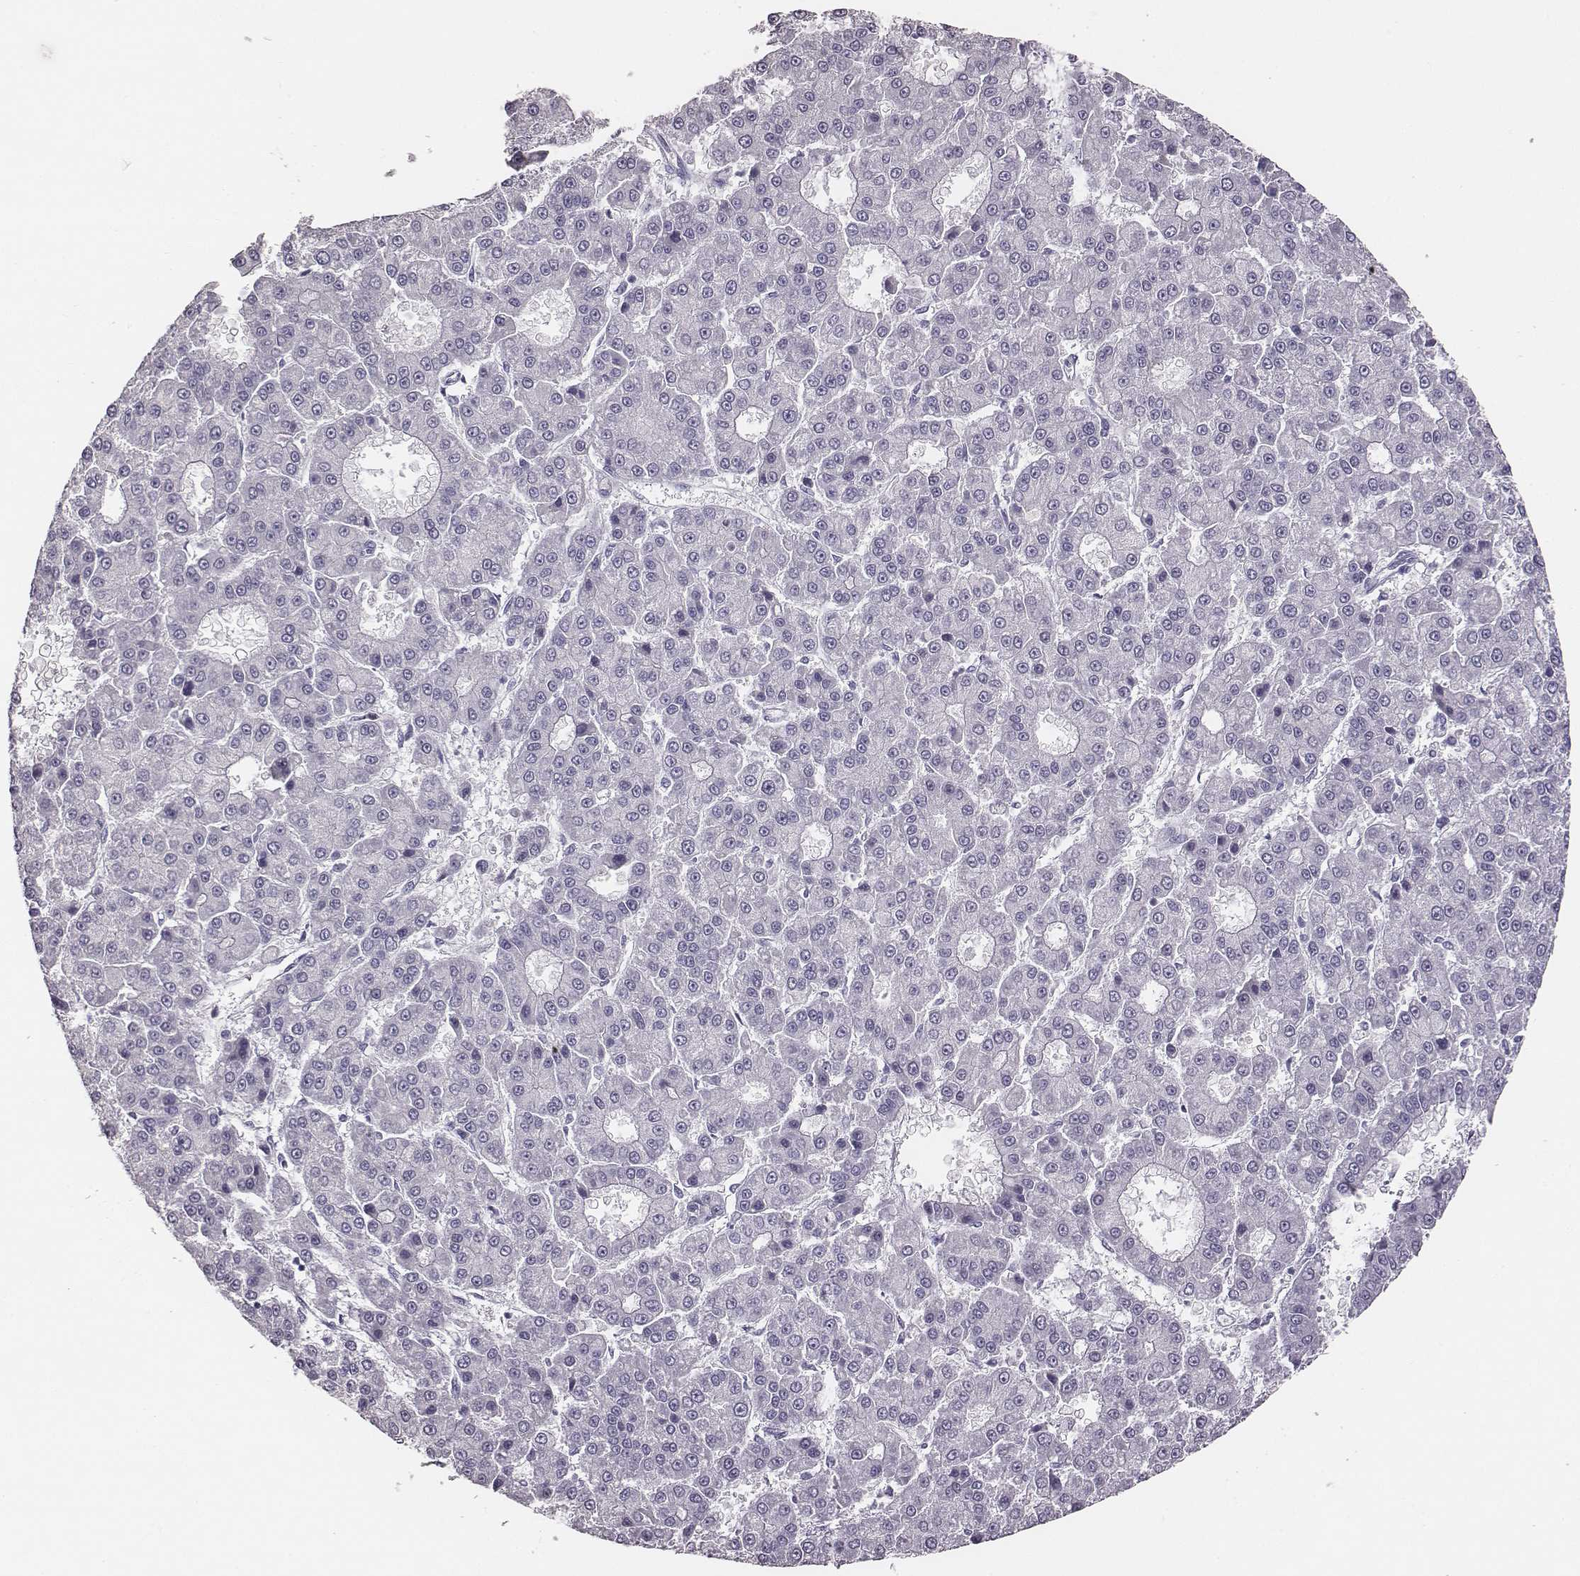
{"staining": {"intensity": "negative", "quantity": "none", "location": "none"}, "tissue": "liver cancer", "cell_type": "Tumor cells", "image_type": "cancer", "snomed": [{"axis": "morphology", "description": "Carcinoma, Hepatocellular, NOS"}, {"axis": "topography", "description": "Liver"}], "caption": "DAB immunohistochemical staining of liver cancer (hepatocellular carcinoma) exhibits no significant staining in tumor cells.", "gene": "GUCA1A", "patient": {"sex": "male", "age": 70}}